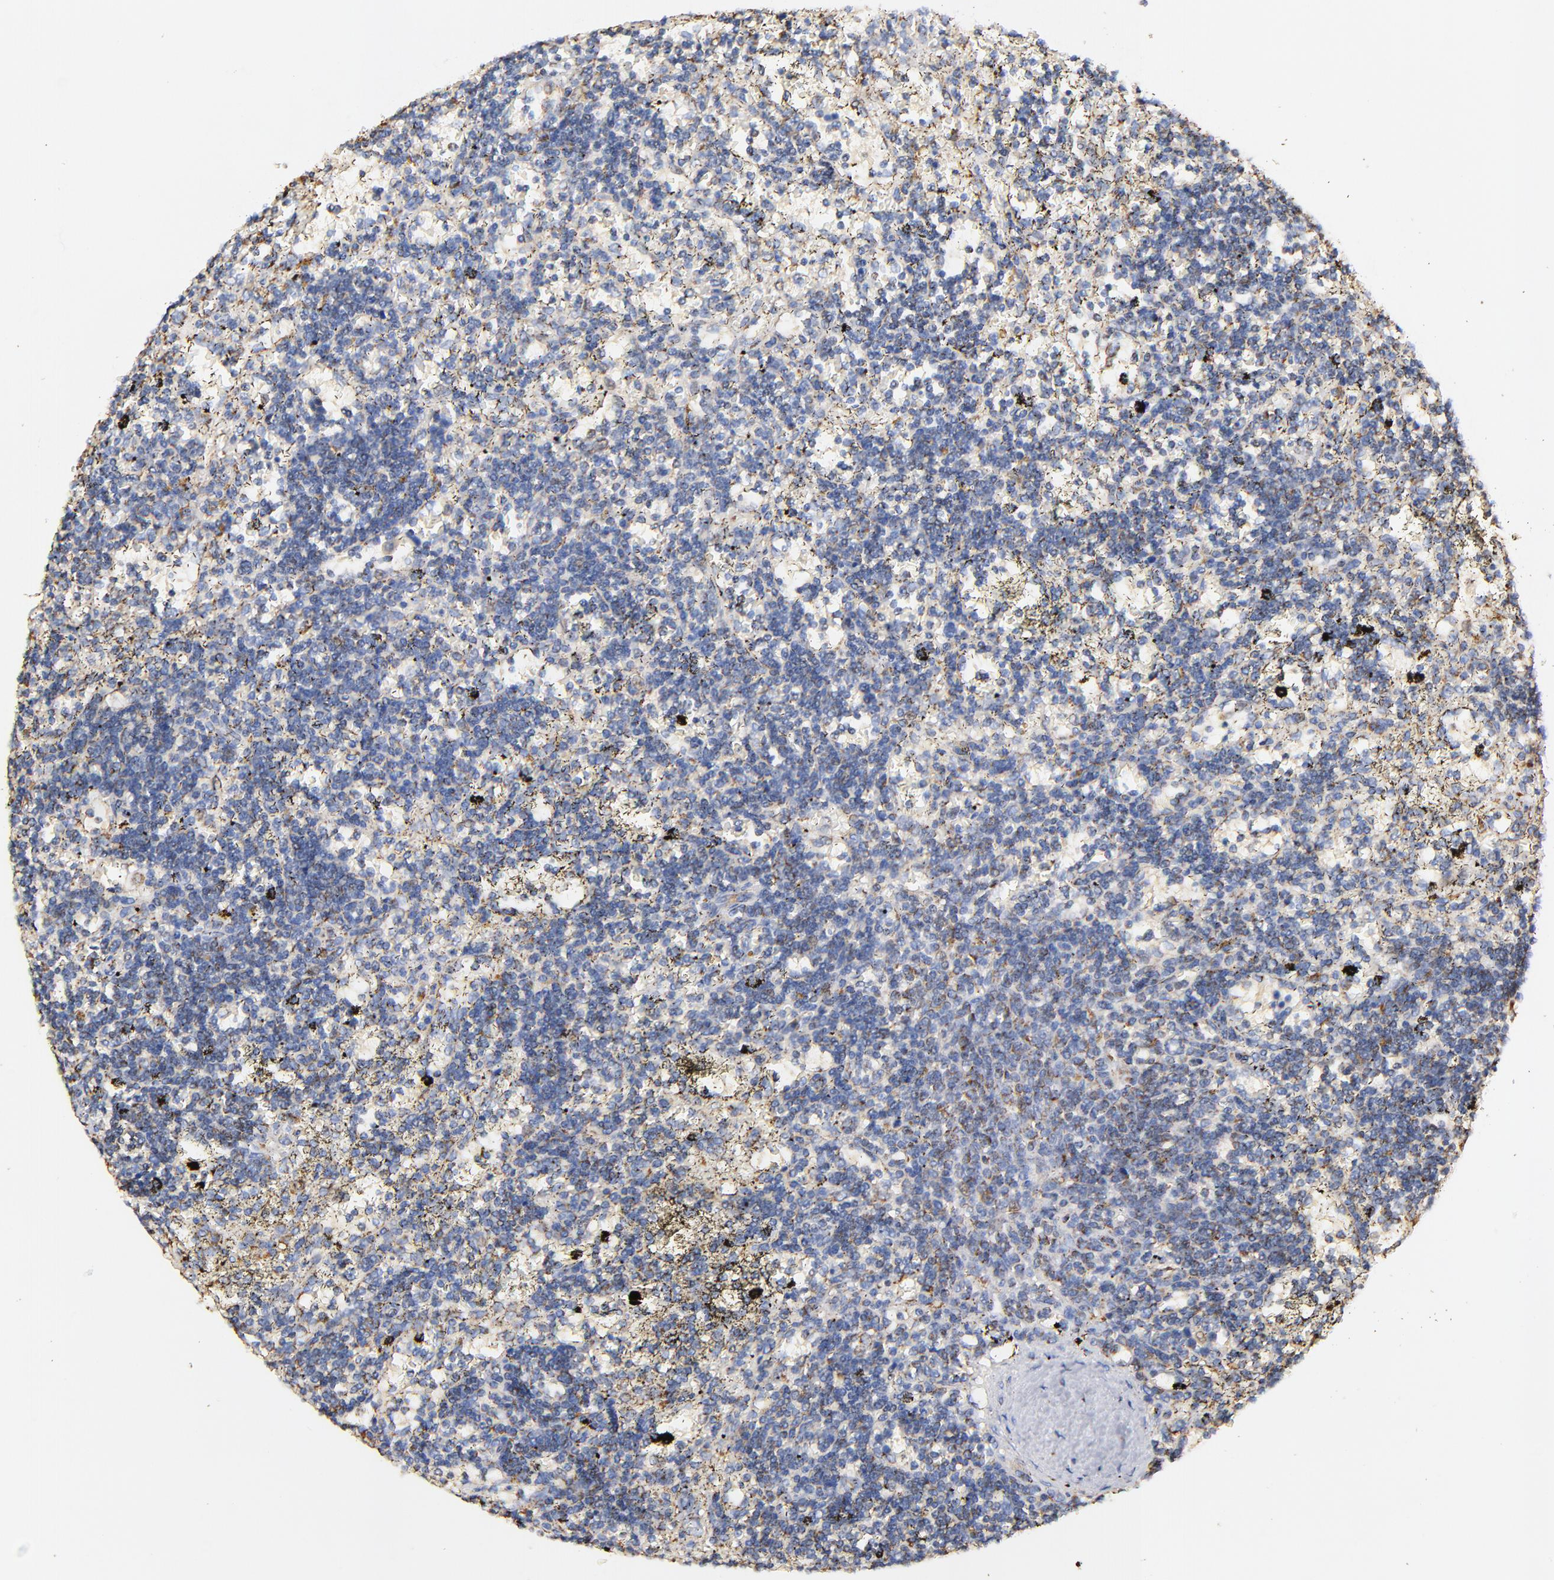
{"staining": {"intensity": "moderate", "quantity": "<25%", "location": "cytoplasmic/membranous"}, "tissue": "lymphoma", "cell_type": "Tumor cells", "image_type": "cancer", "snomed": [{"axis": "morphology", "description": "Malignant lymphoma, non-Hodgkin's type, Low grade"}, {"axis": "topography", "description": "Spleen"}], "caption": "A micrograph showing moderate cytoplasmic/membranous positivity in about <25% of tumor cells in lymphoma, as visualized by brown immunohistochemical staining.", "gene": "ATP5F1D", "patient": {"sex": "male", "age": 60}}